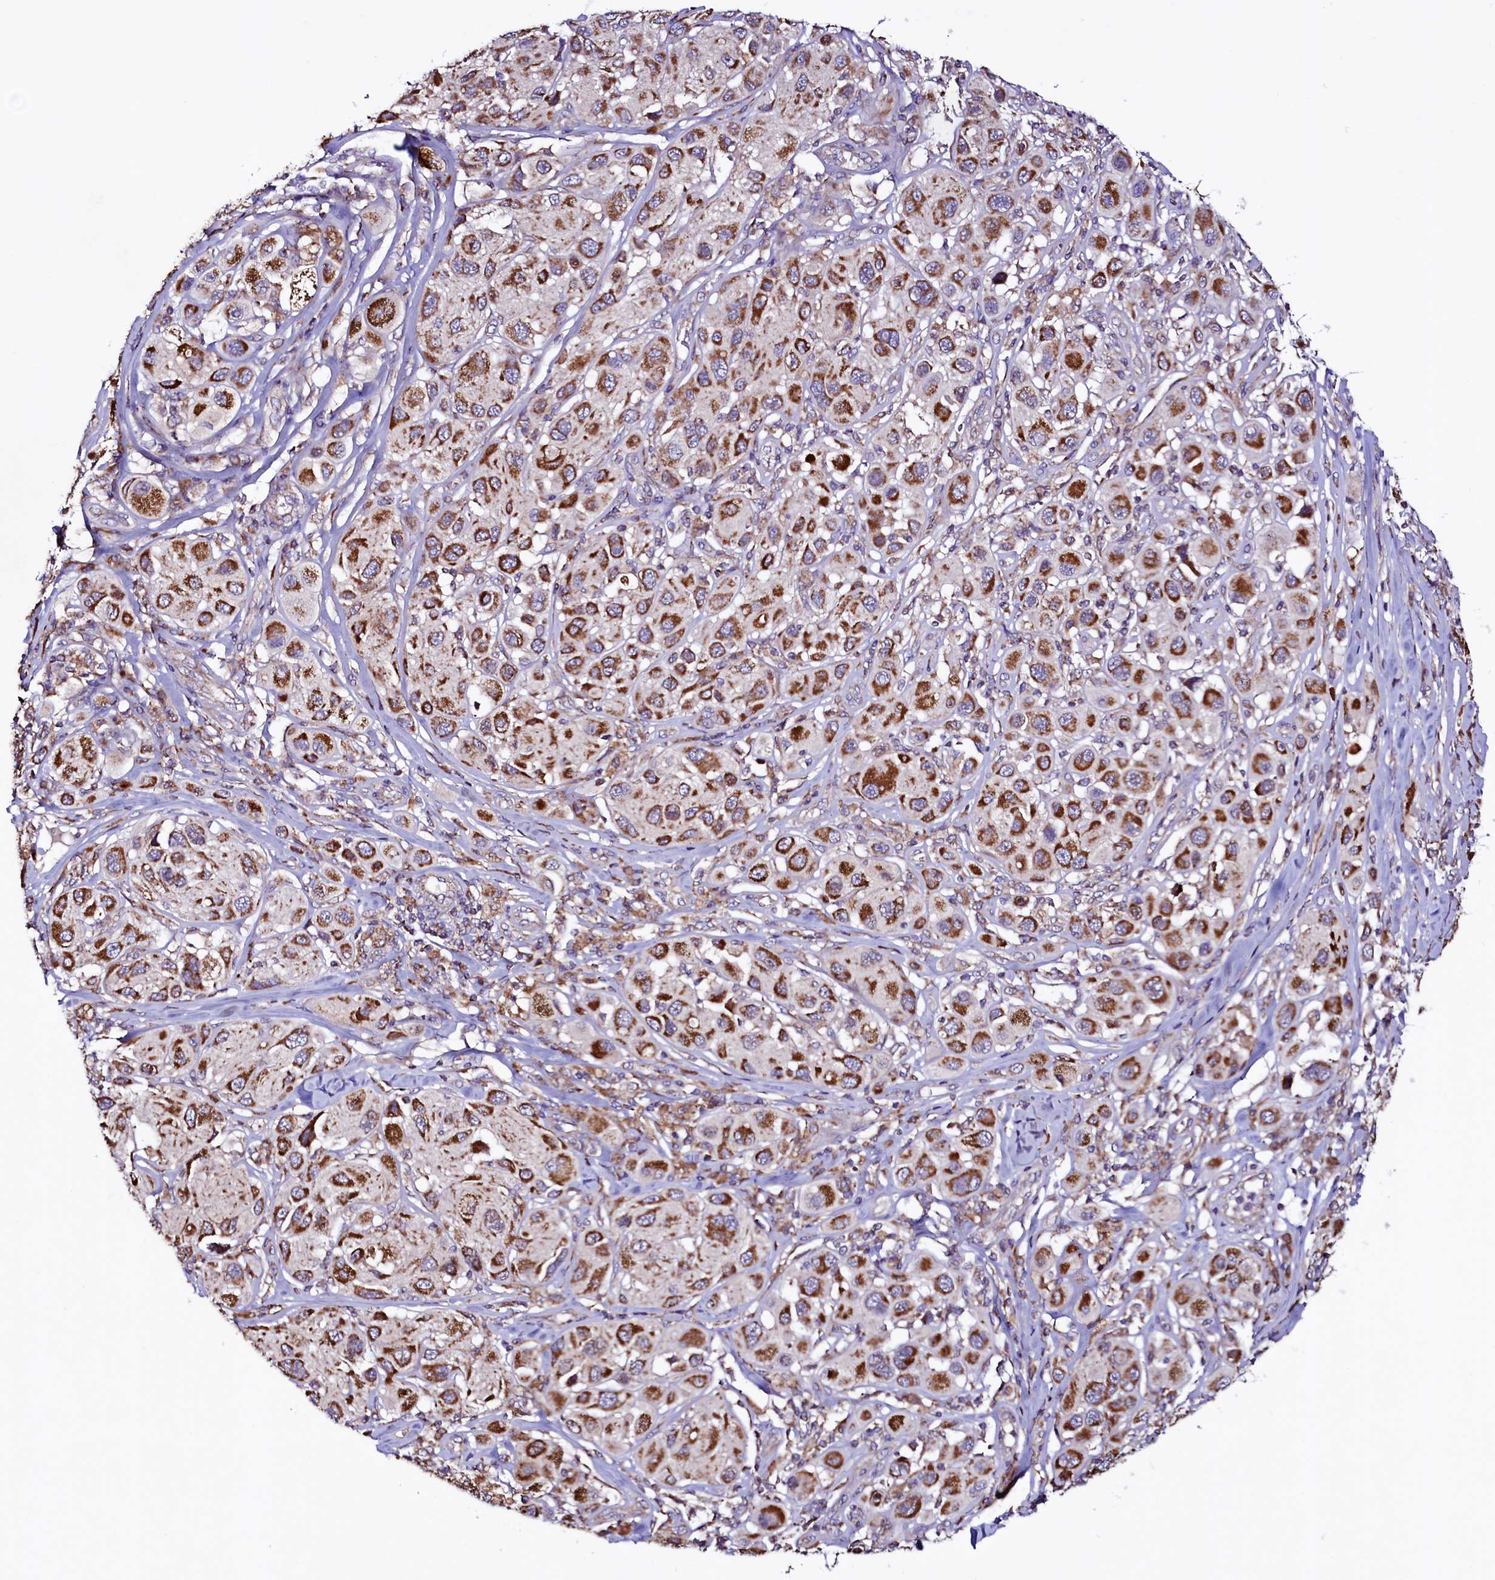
{"staining": {"intensity": "strong", "quantity": ">75%", "location": "cytoplasmic/membranous"}, "tissue": "melanoma", "cell_type": "Tumor cells", "image_type": "cancer", "snomed": [{"axis": "morphology", "description": "Malignant melanoma, Metastatic site"}, {"axis": "topography", "description": "Skin"}], "caption": "A brown stain highlights strong cytoplasmic/membranous staining of a protein in malignant melanoma (metastatic site) tumor cells.", "gene": "STARD5", "patient": {"sex": "male", "age": 41}}